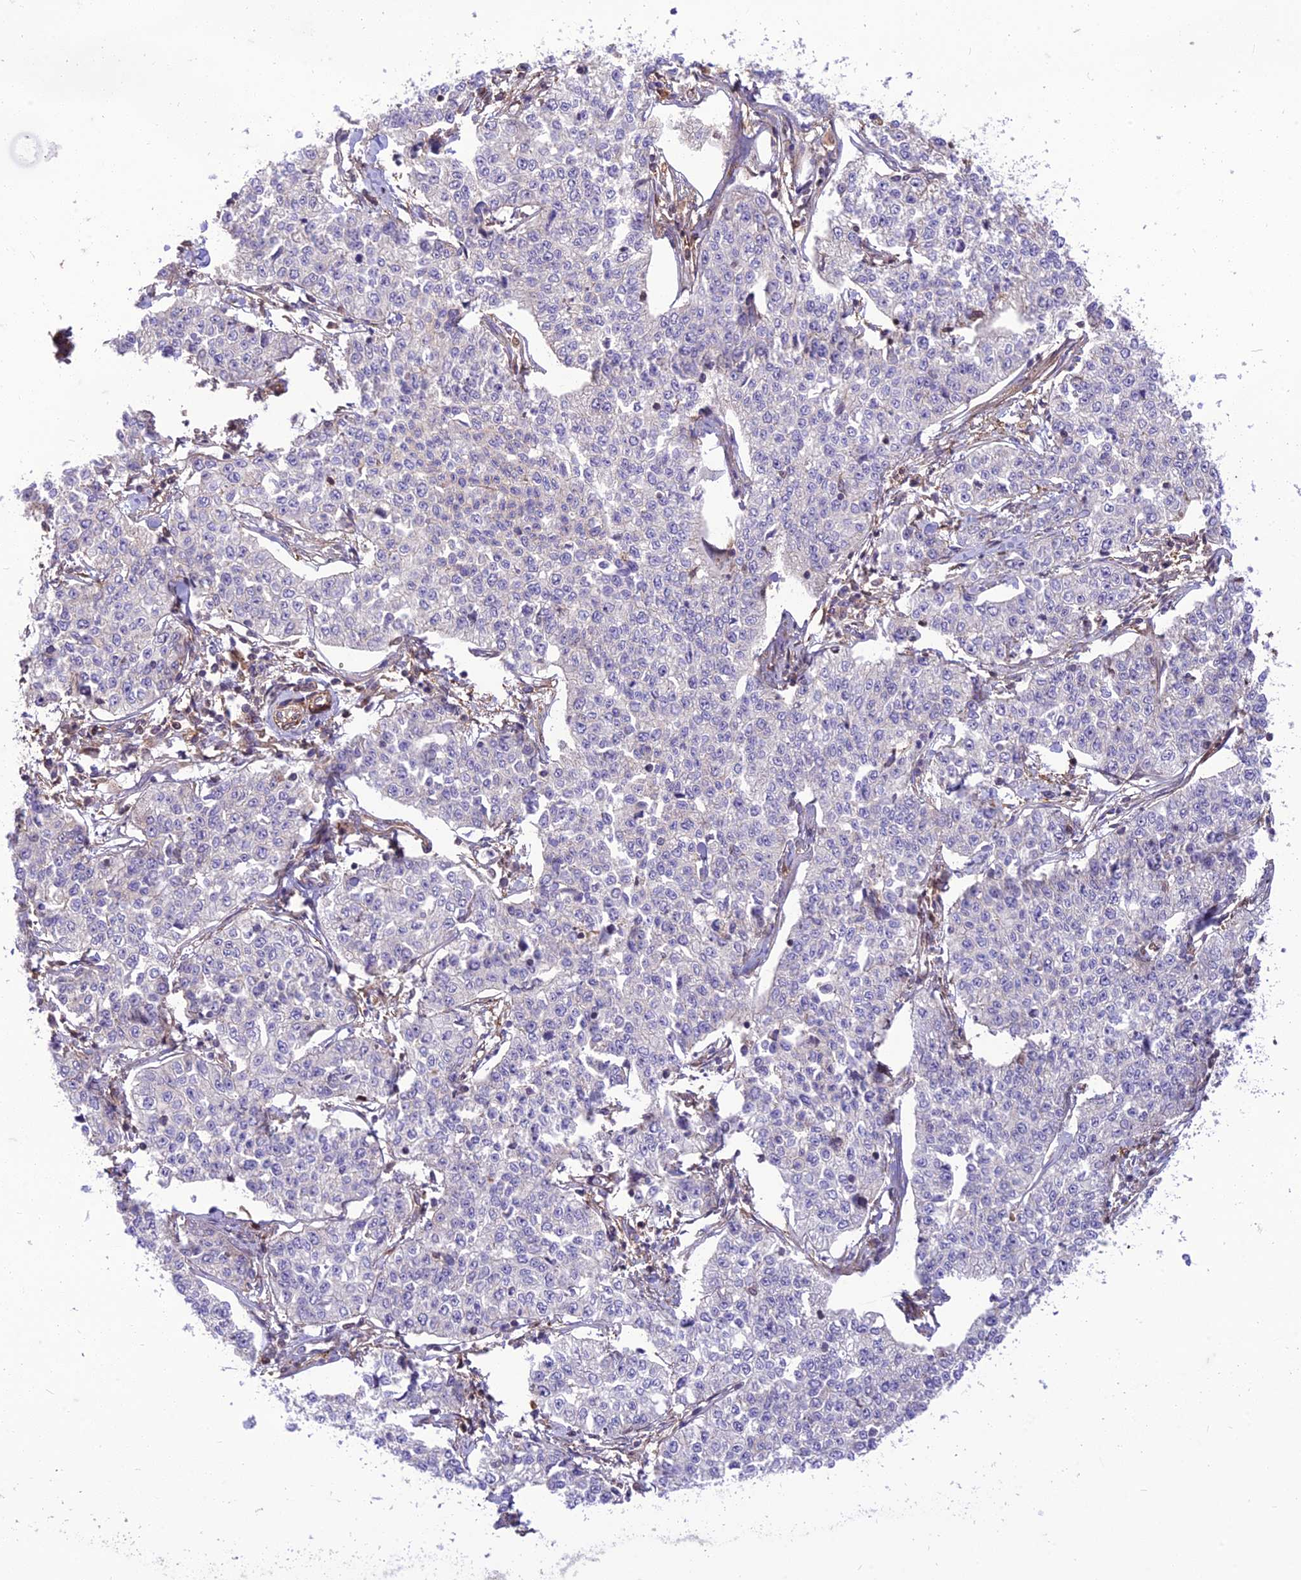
{"staining": {"intensity": "negative", "quantity": "none", "location": "none"}, "tissue": "cervical cancer", "cell_type": "Tumor cells", "image_type": "cancer", "snomed": [{"axis": "morphology", "description": "Squamous cell carcinoma, NOS"}, {"axis": "topography", "description": "Cervix"}], "caption": "Tumor cells are negative for brown protein staining in cervical squamous cell carcinoma.", "gene": "HPSE2", "patient": {"sex": "female", "age": 35}}